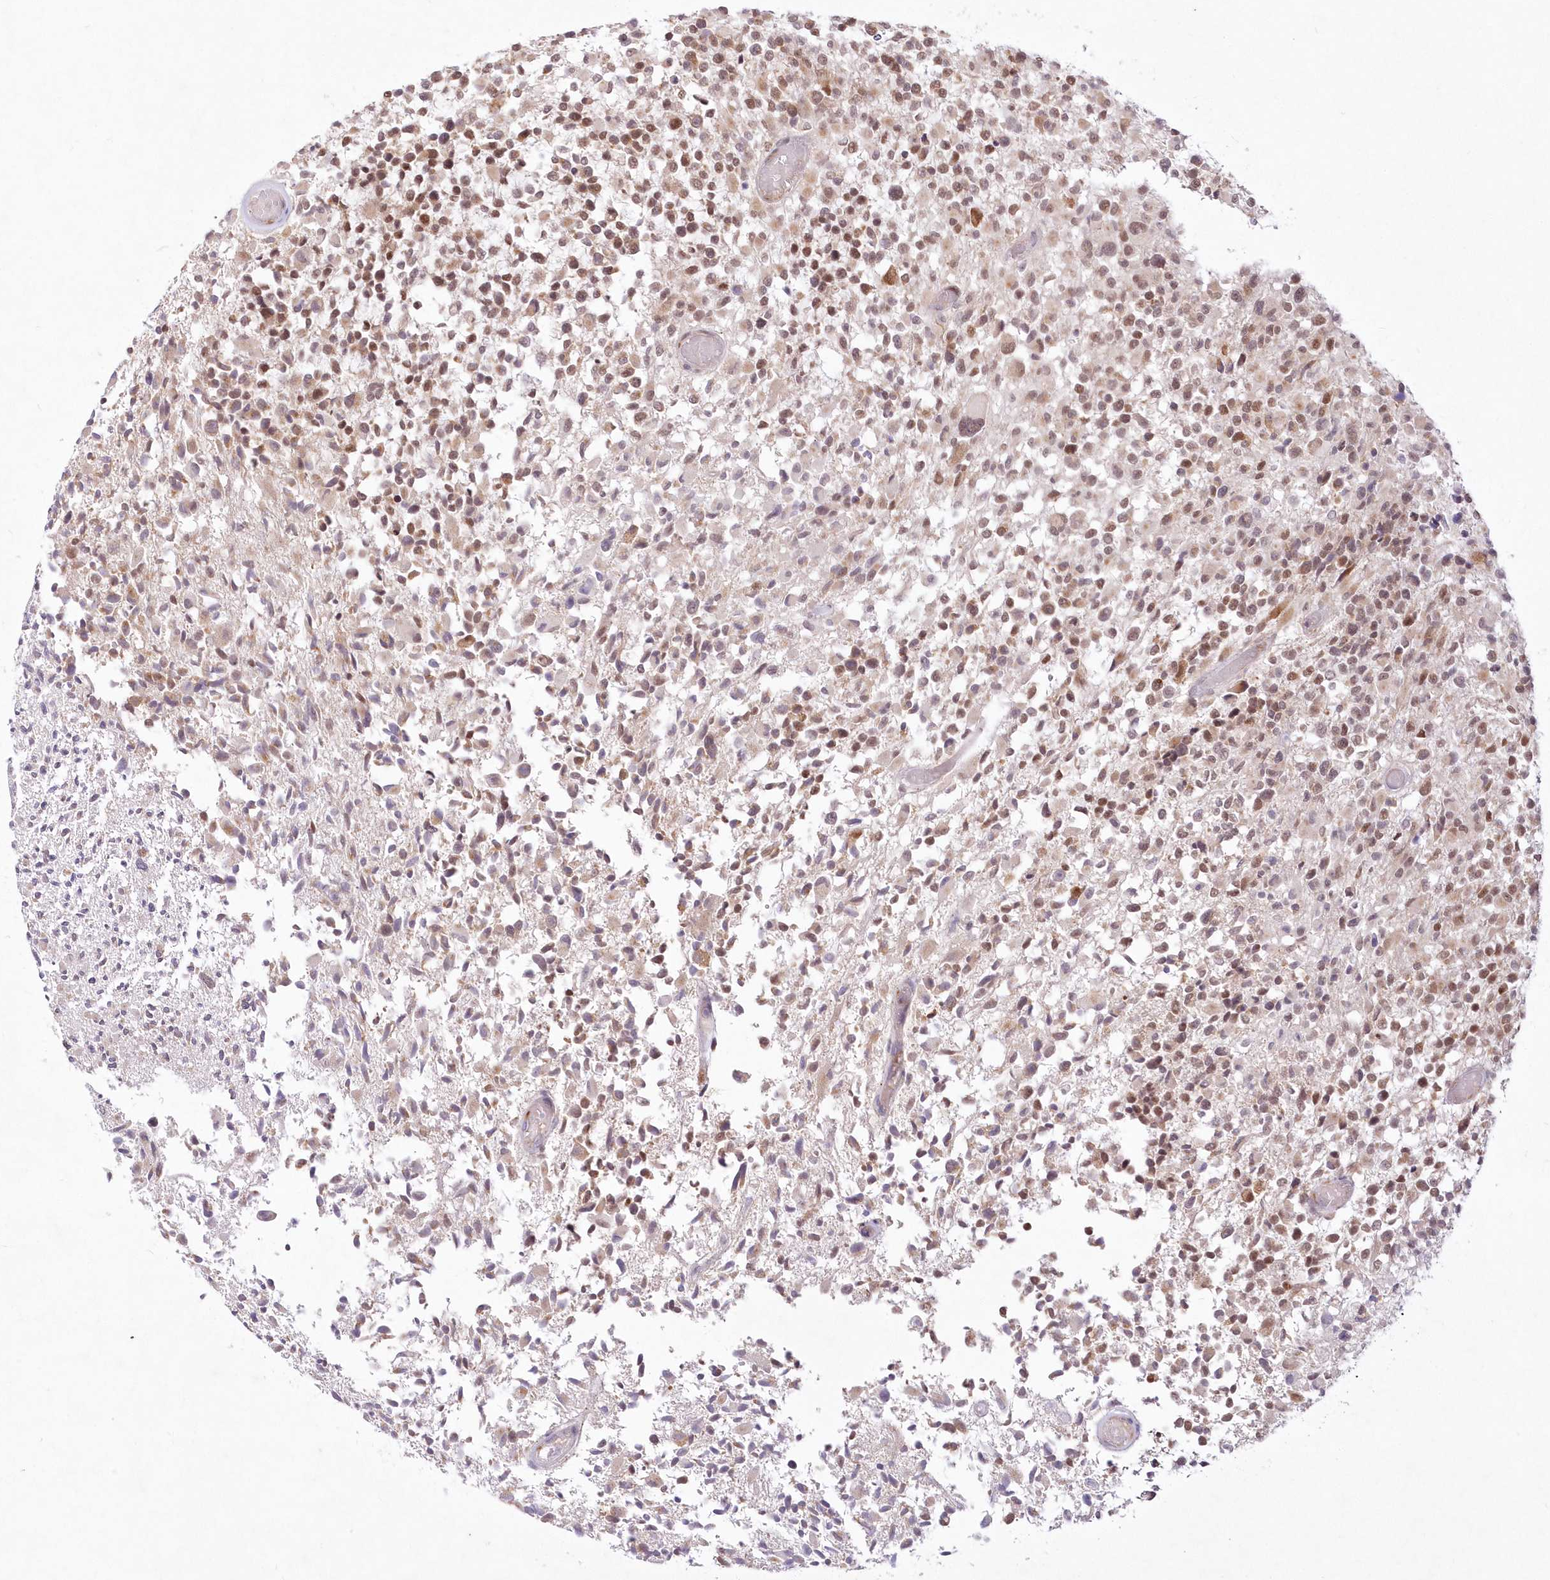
{"staining": {"intensity": "moderate", "quantity": ">75%", "location": "nuclear"}, "tissue": "glioma", "cell_type": "Tumor cells", "image_type": "cancer", "snomed": [{"axis": "morphology", "description": "Glioma, malignant, High grade"}, {"axis": "morphology", "description": "Glioblastoma, NOS"}, {"axis": "topography", "description": "Brain"}], "caption": "Glioma stained for a protein (brown) reveals moderate nuclear positive staining in about >75% of tumor cells.", "gene": "LDB1", "patient": {"sex": "male", "age": 60}}